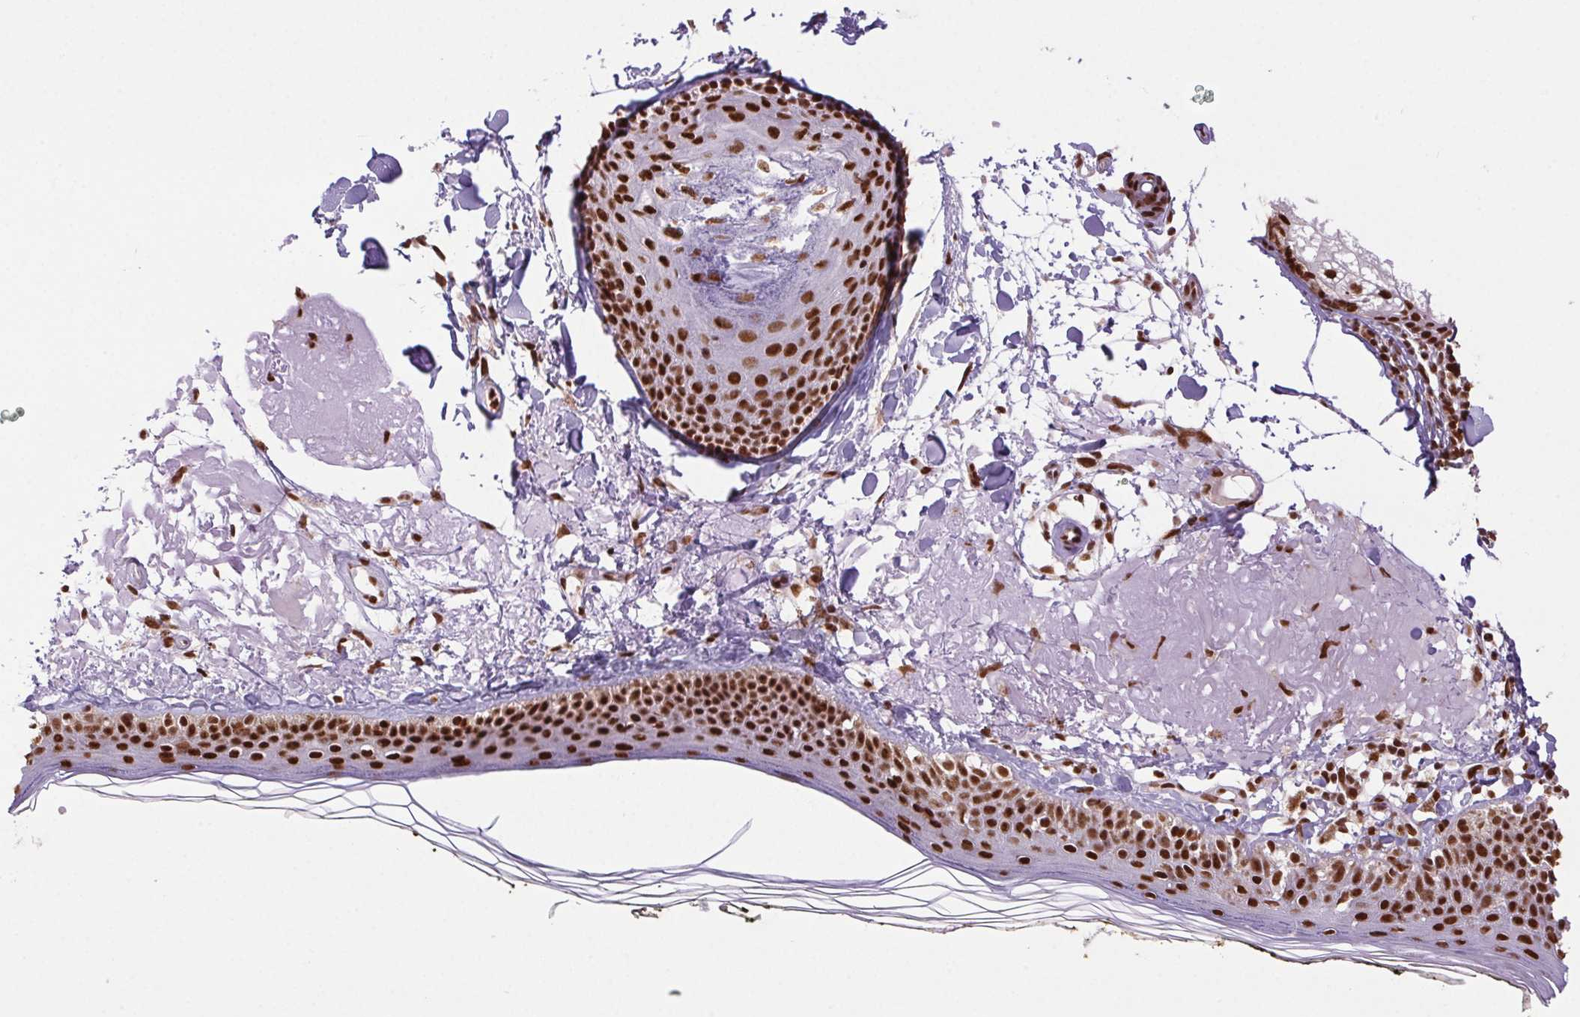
{"staining": {"intensity": "strong", "quantity": ">75%", "location": "nuclear"}, "tissue": "skin", "cell_type": "Fibroblasts", "image_type": "normal", "snomed": [{"axis": "morphology", "description": "Normal tissue, NOS"}, {"axis": "topography", "description": "Skin"}], "caption": "Immunohistochemistry (IHC) image of benign human skin stained for a protein (brown), which demonstrates high levels of strong nuclear positivity in approximately >75% of fibroblasts.", "gene": "ZNF207", "patient": {"sex": "male", "age": 76}}